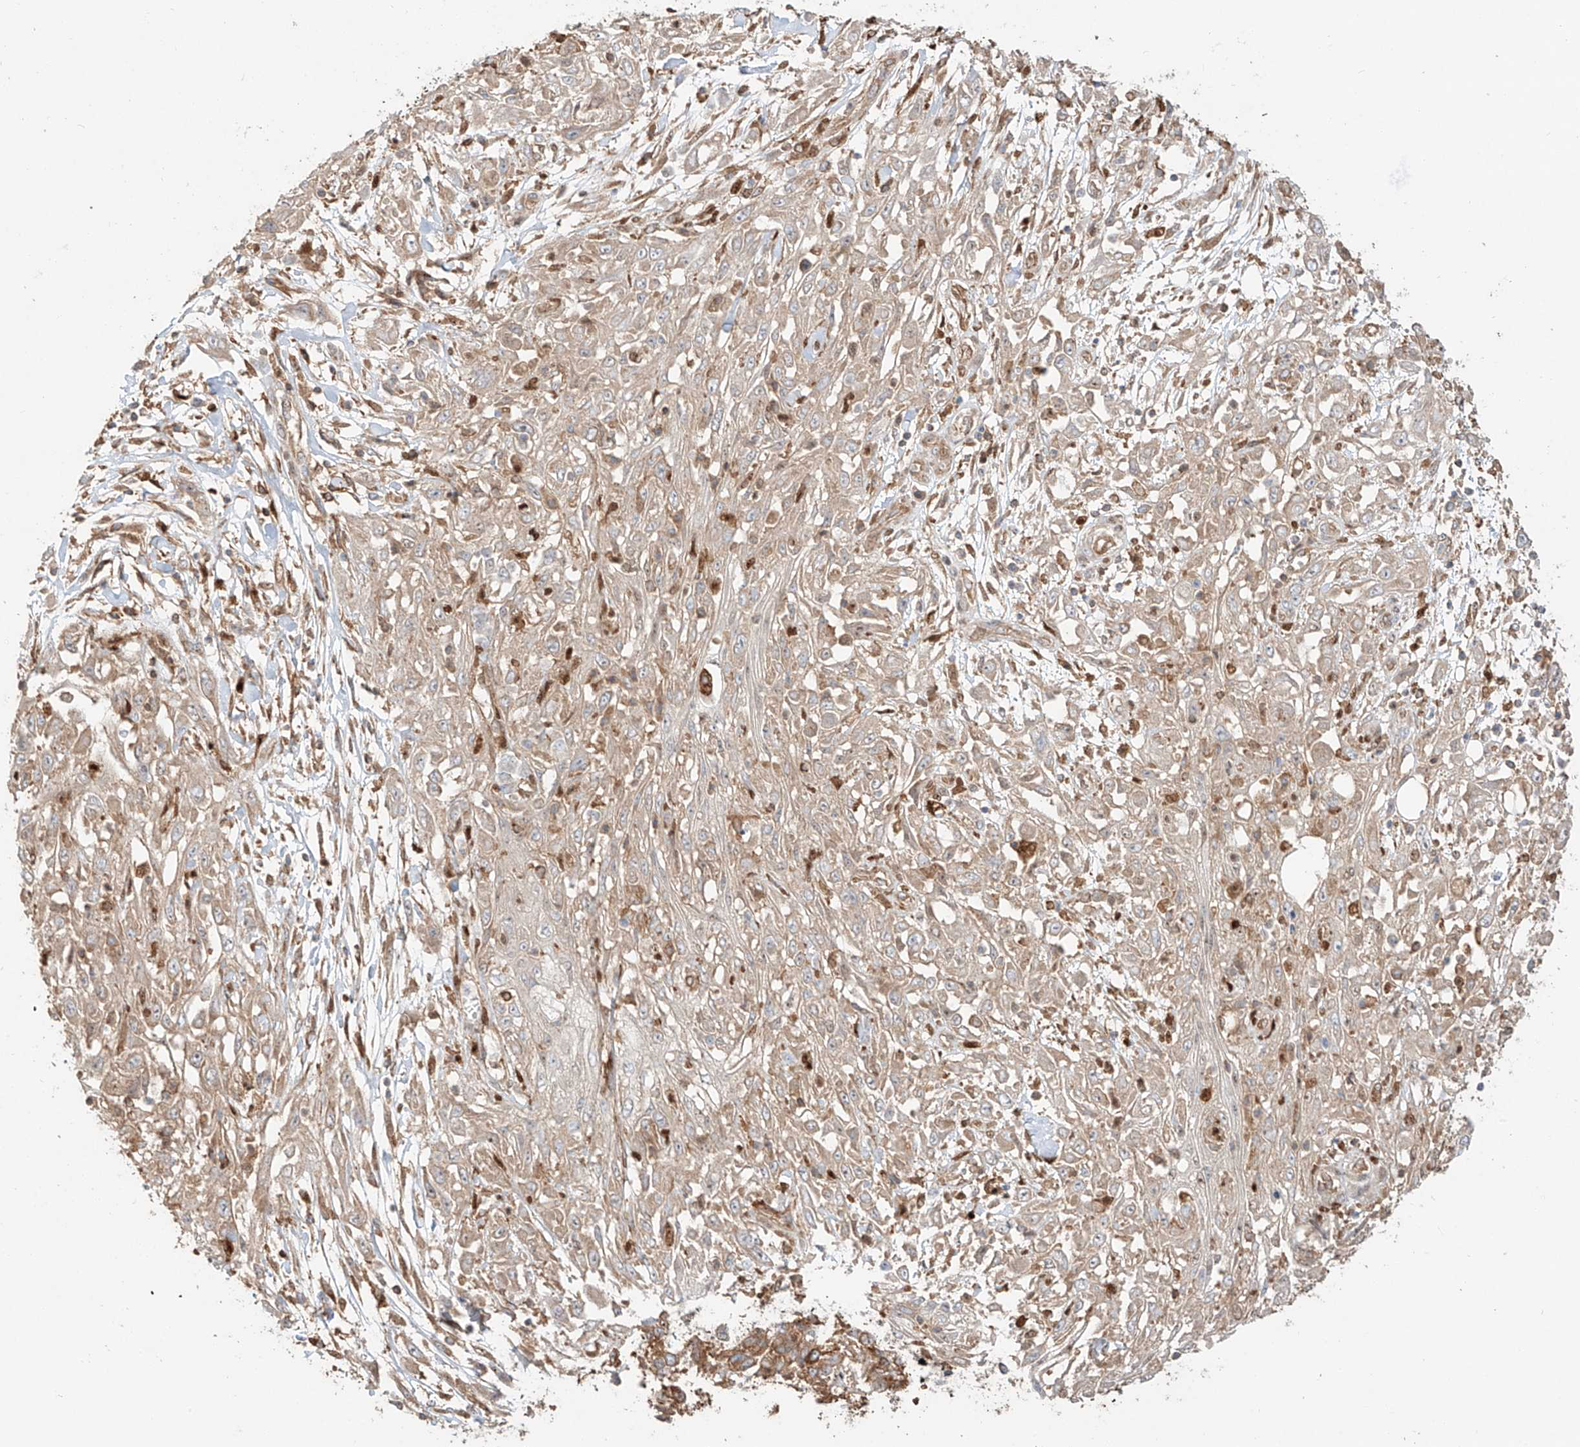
{"staining": {"intensity": "weak", "quantity": ">75%", "location": "cytoplasmic/membranous"}, "tissue": "skin cancer", "cell_type": "Tumor cells", "image_type": "cancer", "snomed": [{"axis": "morphology", "description": "Squamous cell carcinoma, NOS"}, {"axis": "morphology", "description": "Squamous cell carcinoma, metastatic, NOS"}, {"axis": "topography", "description": "Skin"}, {"axis": "topography", "description": "Lymph node"}], "caption": "IHC (DAB) staining of skin metastatic squamous cell carcinoma displays weak cytoplasmic/membranous protein positivity in approximately >75% of tumor cells.", "gene": "SNX9", "patient": {"sex": "male", "age": 75}}